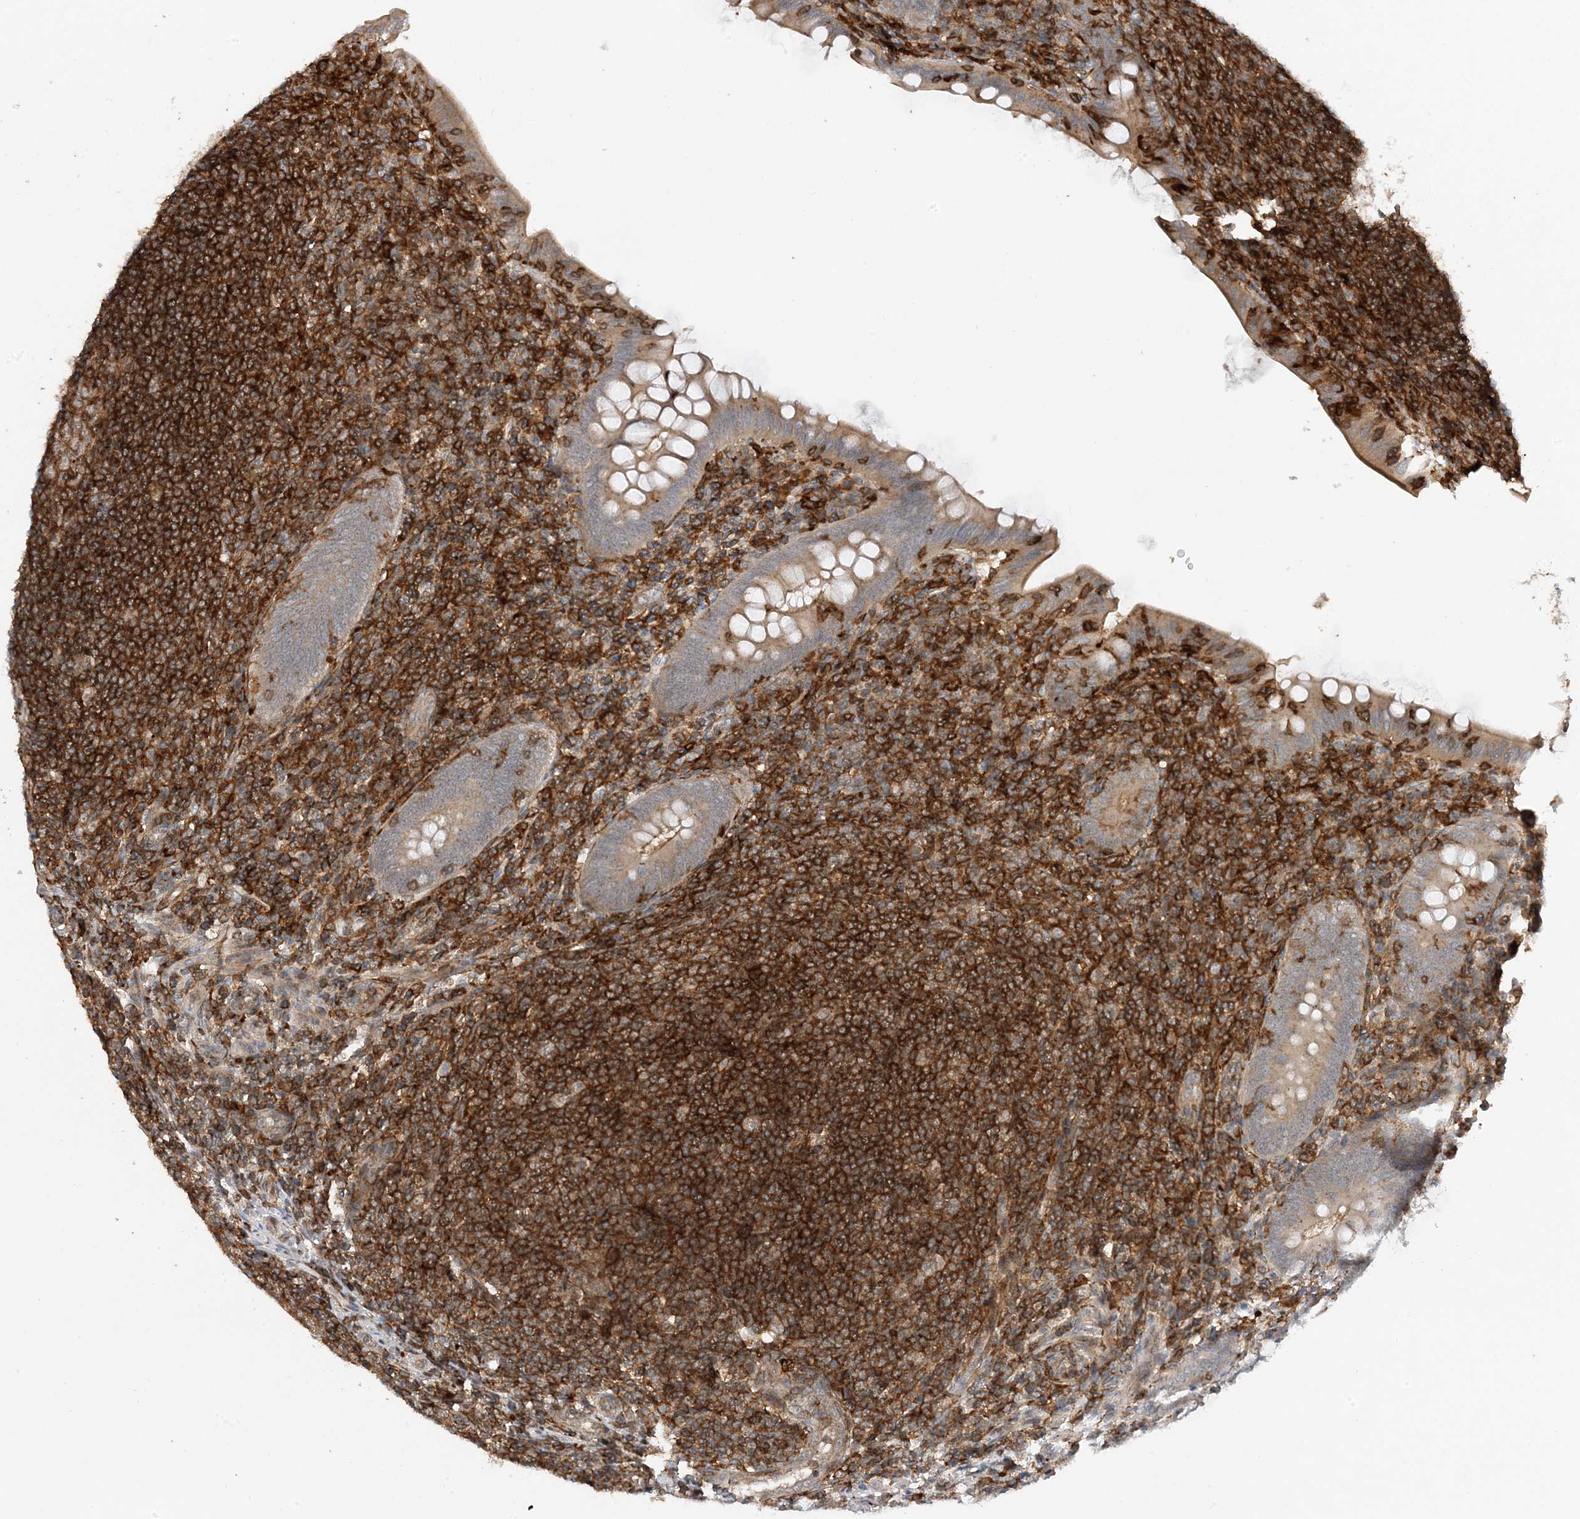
{"staining": {"intensity": "moderate", "quantity": "25%-75%", "location": "cytoplasmic/membranous"}, "tissue": "appendix", "cell_type": "Glandular cells", "image_type": "normal", "snomed": [{"axis": "morphology", "description": "Normal tissue, NOS"}, {"axis": "topography", "description": "Appendix"}], "caption": "Immunohistochemistry (DAB (3,3'-diaminobenzidine)) staining of normal human appendix demonstrates moderate cytoplasmic/membranous protein staining in about 25%-75% of glandular cells.", "gene": "TATDN3", "patient": {"sex": "male", "age": 14}}